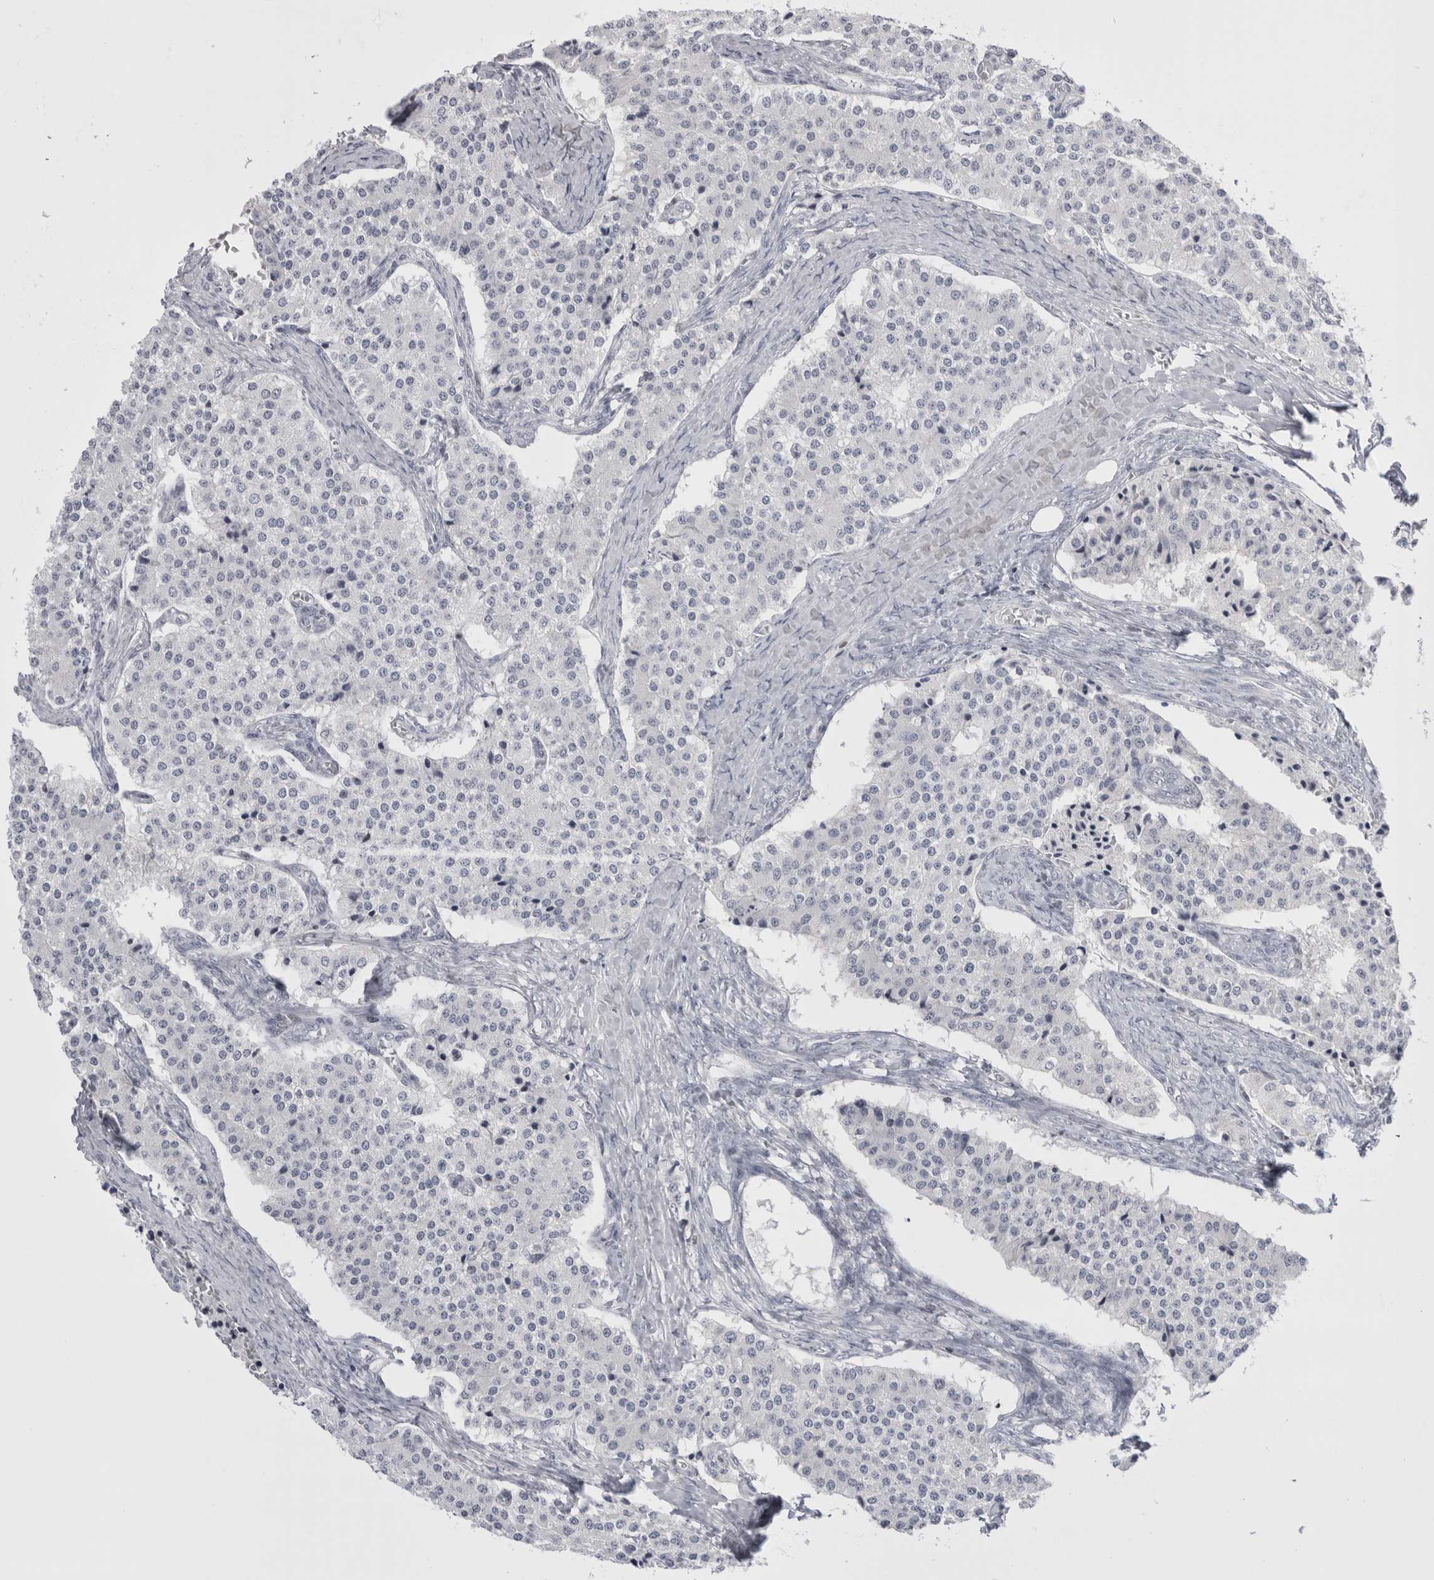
{"staining": {"intensity": "negative", "quantity": "none", "location": "none"}, "tissue": "carcinoid", "cell_type": "Tumor cells", "image_type": "cancer", "snomed": [{"axis": "morphology", "description": "Carcinoid, malignant, NOS"}, {"axis": "topography", "description": "Colon"}], "caption": "Photomicrograph shows no significant protein staining in tumor cells of carcinoid.", "gene": "FNDC8", "patient": {"sex": "female", "age": 52}}